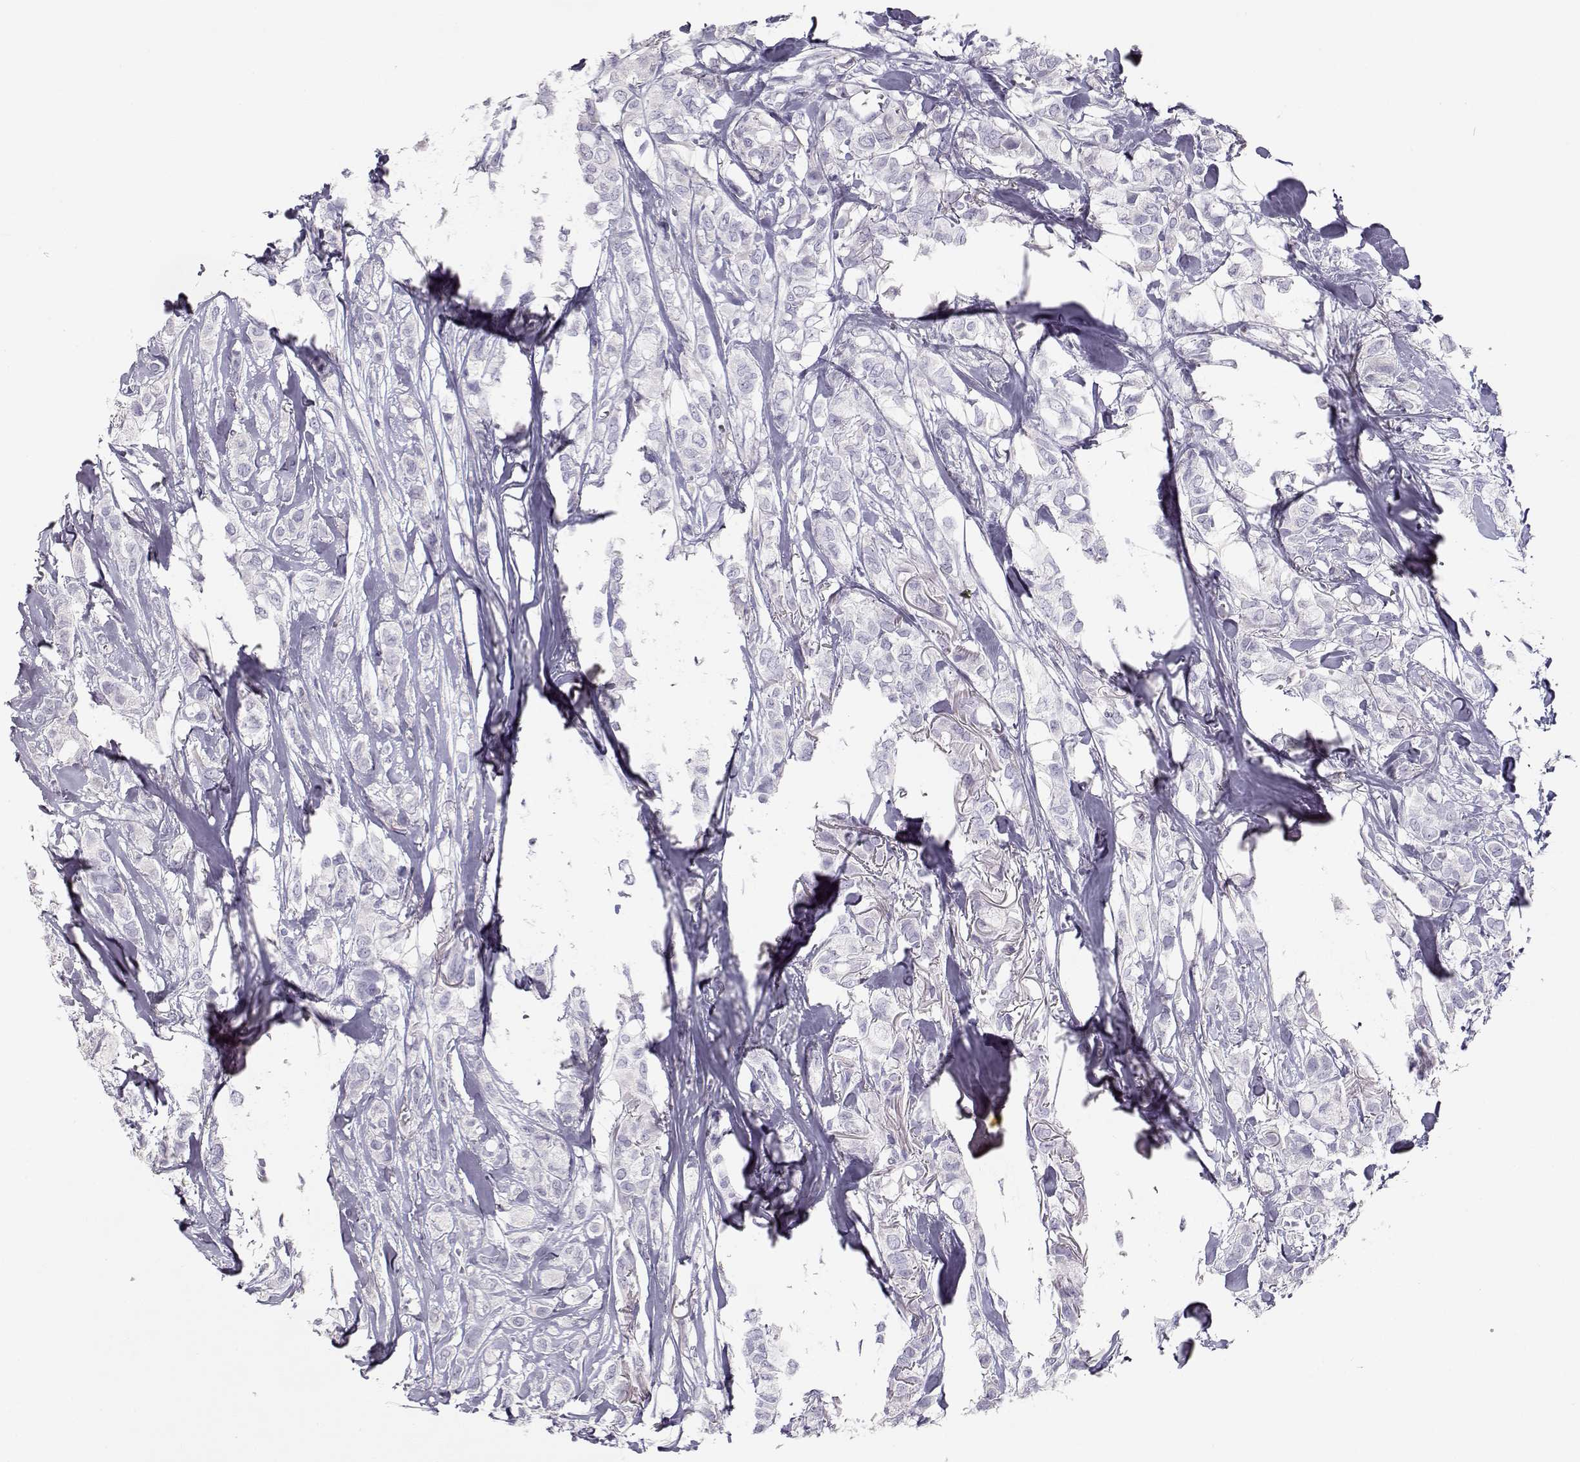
{"staining": {"intensity": "negative", "quantity": "none", "location": "none"}, "tissue": "breast cancer", "cell_type": "Tumor cells", "image_type": "cancer", "snomed": [{"axis": "morphology", "description": "Duct carcinoma"}, {"axis": "topography", "description": "Breast"}], "caption": "Breast cancer was stained to show a protein in brown. There is no significant positivity in tumor cells.", "gene": "SLCO6A1", "patient": {"sex": "female", "age": 85}}